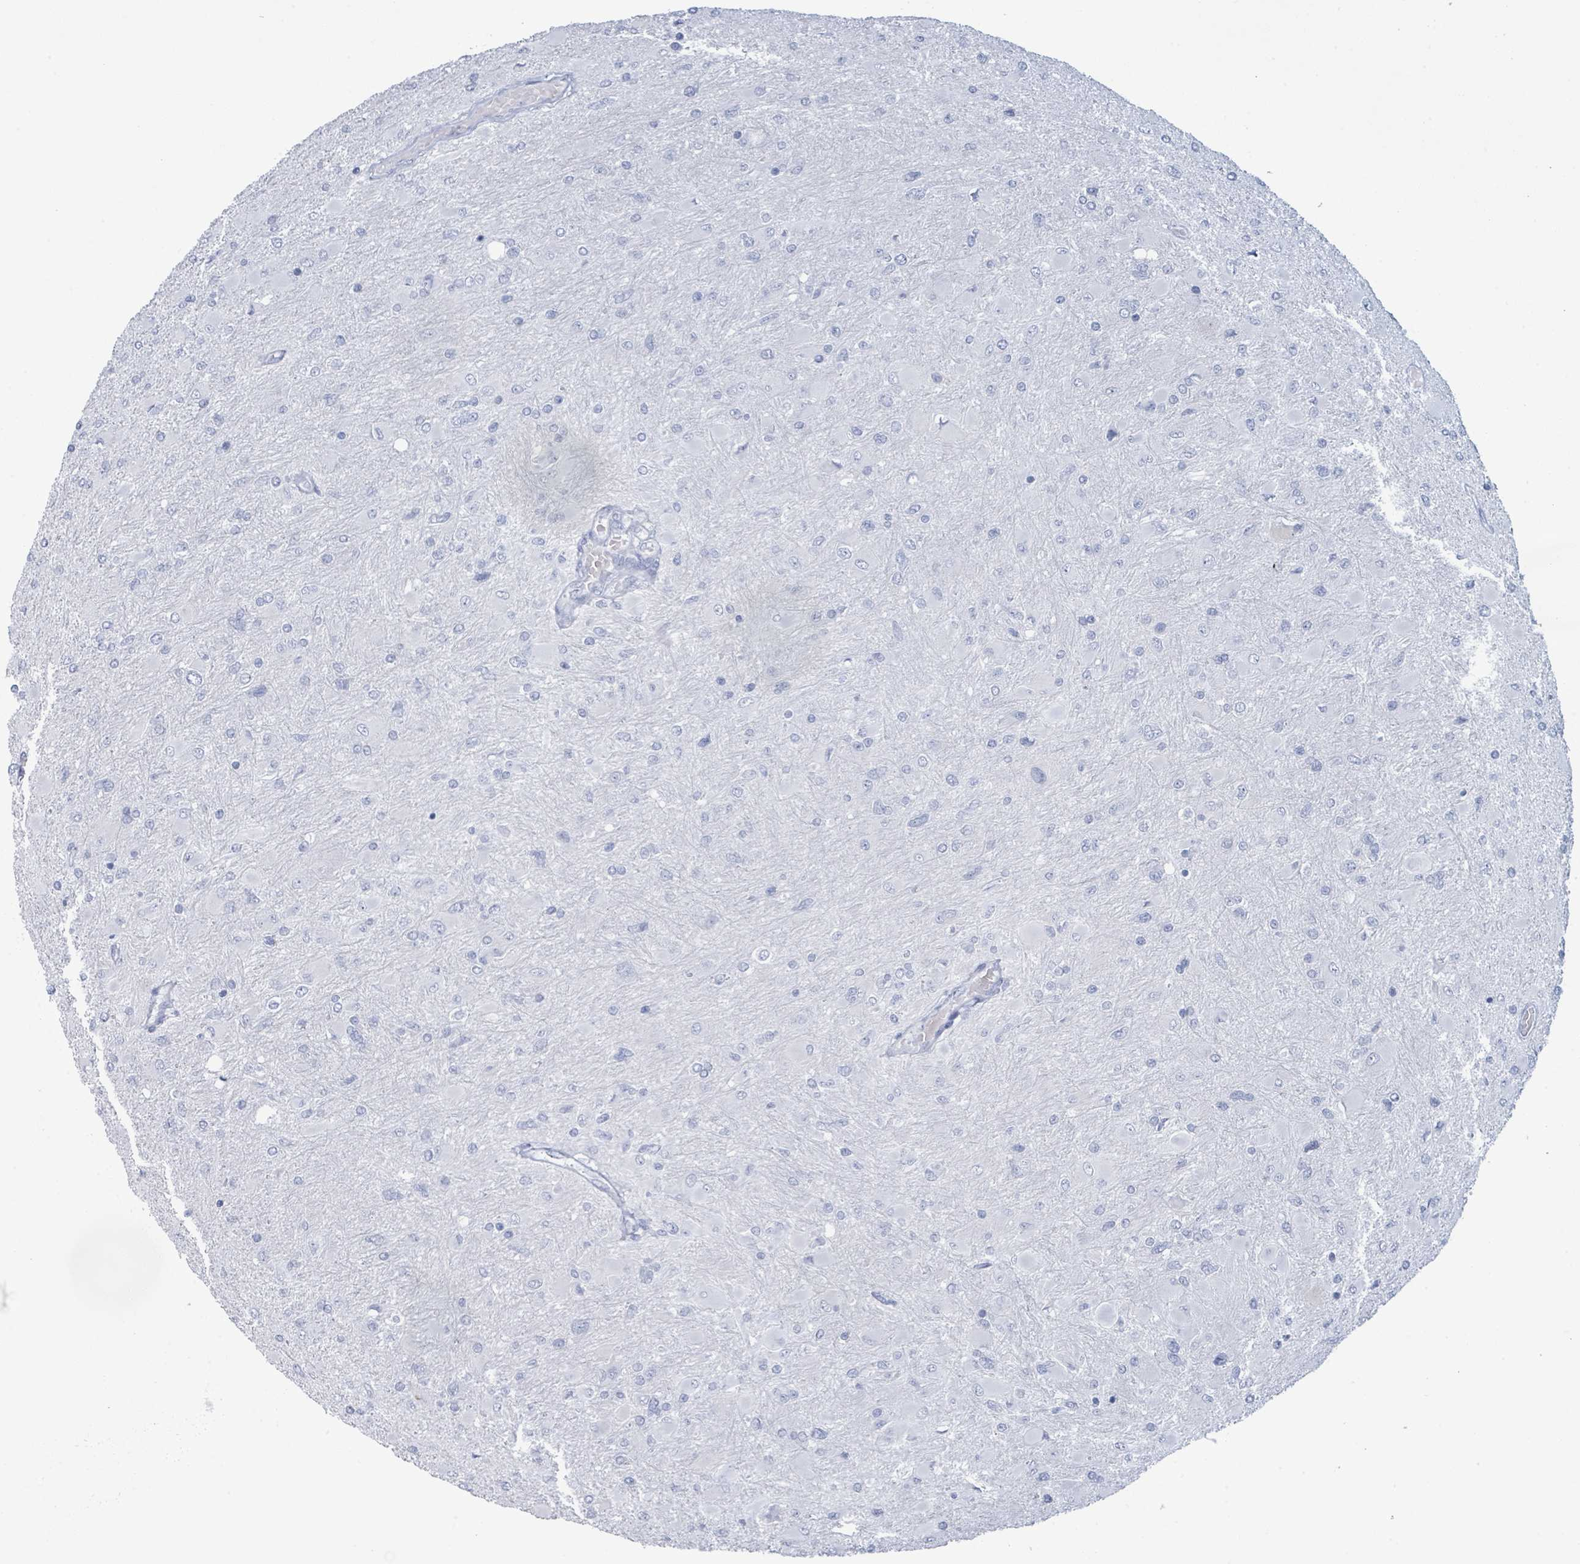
{"staining": {"intensity": "negative", "quantity": "none", "location": "none"}, "tissue": "glioma", "cell_type": "Tumor cells", "image_type": "cancer", "snomed": [{"axis": "morphology", "description": "Glioma, malignant, High grade"}, {"axis": "topography", "description": "Cerebral cortex"}], "caption": "Immunohistochemistry of human malignant glioma (high-grade) reveals no positivity in tumor cells.", "gene": "PGA3", "patient": {"sex": "female", "age": 36}}